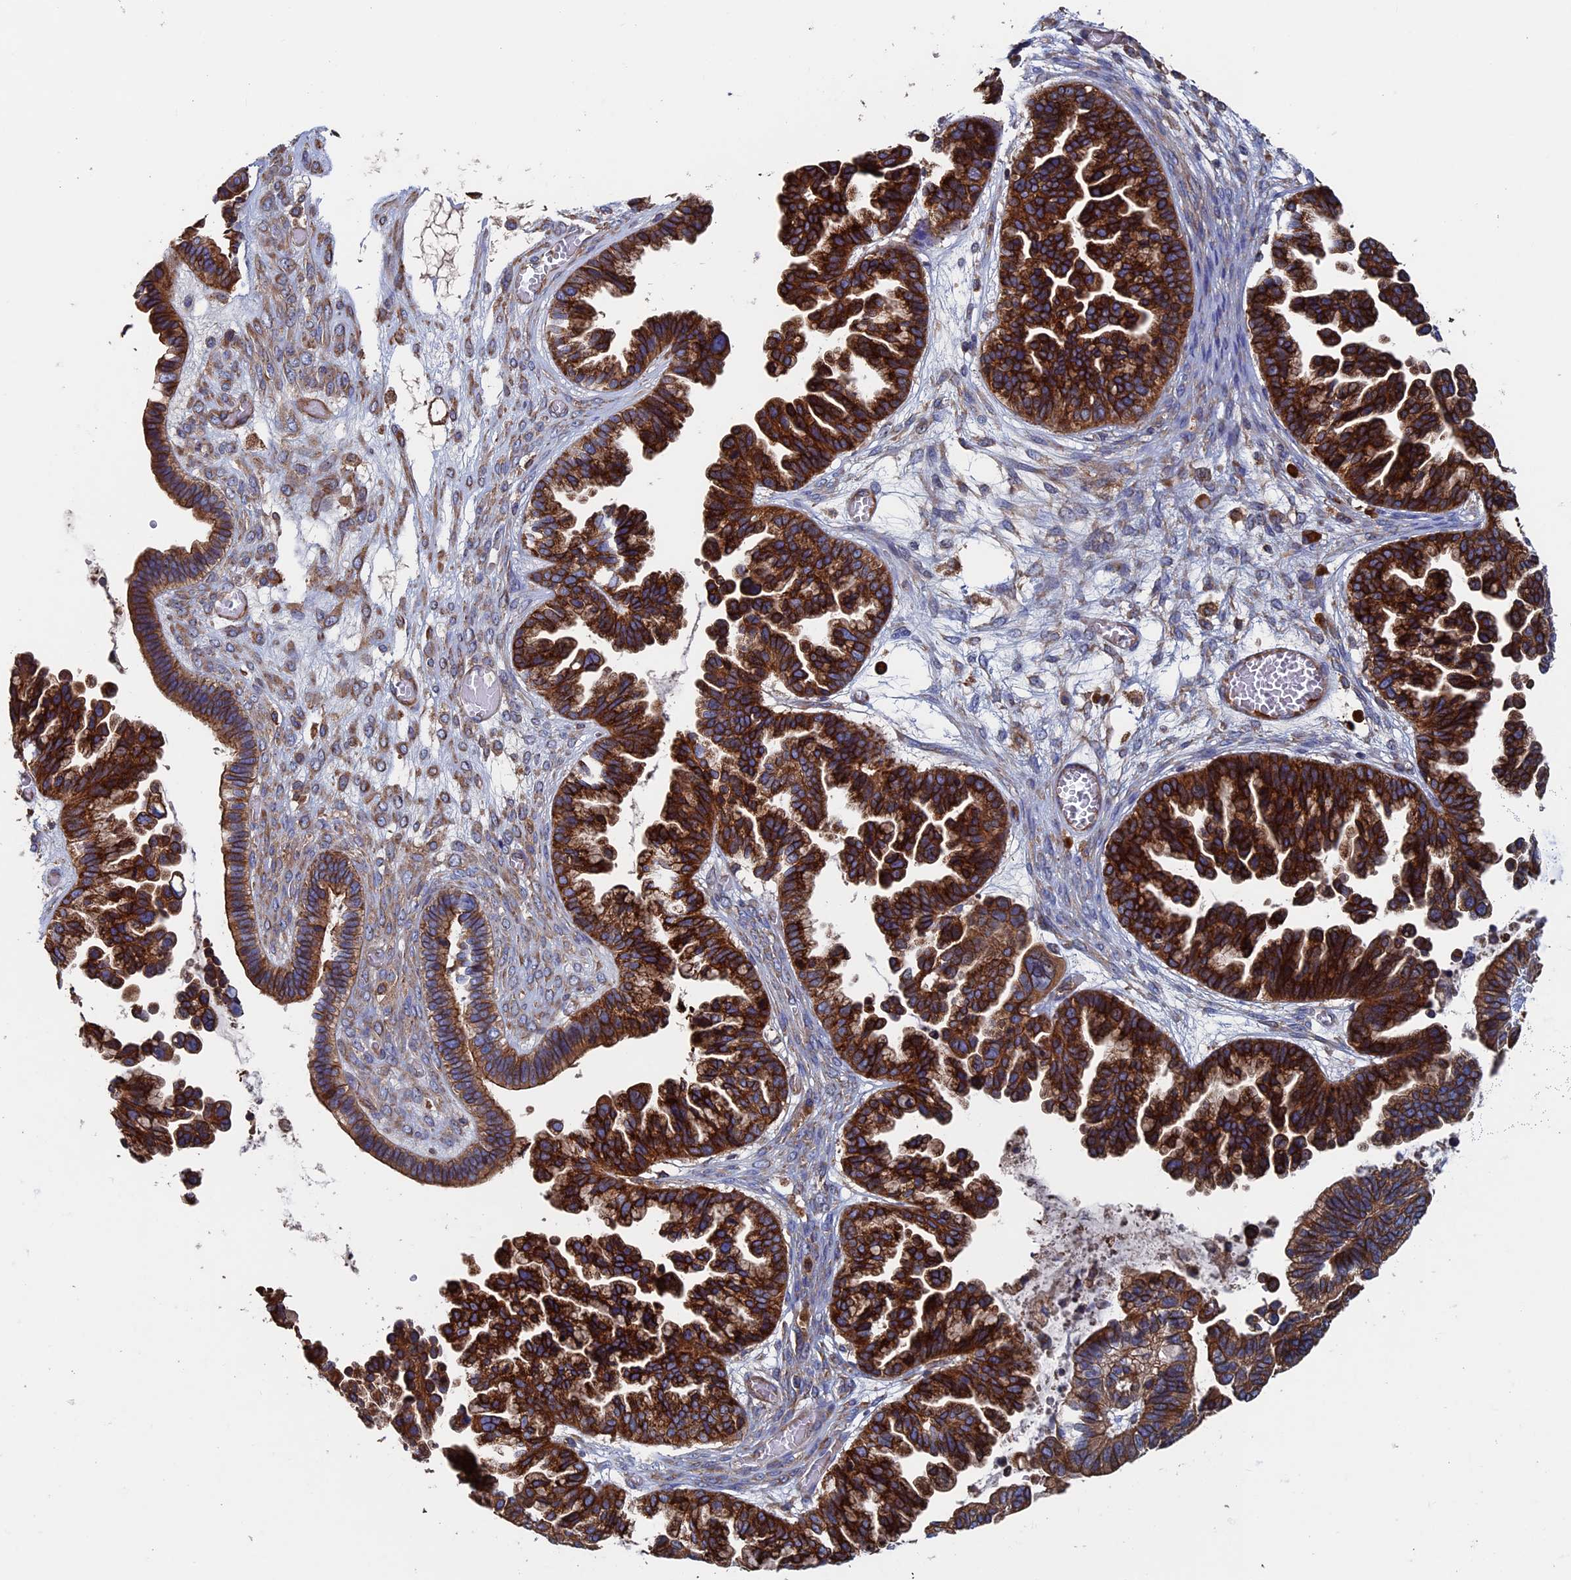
{"staining": {"intensity": "strong", "quantity": ">75%", "location": "cytoplasmic/membranous"}, "tissue": "ovarian cancer", "cell_type": "Tumor cells", "image_type": "cancer", "snomed": [{"axis": "morphology", "description": "Cystadenocarcinoma, serous, NOS"}, {"axis": "topography", "description": "Ovary"}], "caption": "Immunohistochemistry histopathology image of neoplastic tissue: ovarian cancer (serous cystadenocarcinoma) stained using immunohistochemistry exhibits high levels of strong protein expression localized specifically in the cytoplasmic/membranous of tumor cells, appearing as a cytoplasmic/membranous brown color.", "gene": "DNAJC3", "patient": {"sex": "female", "age": 56}}